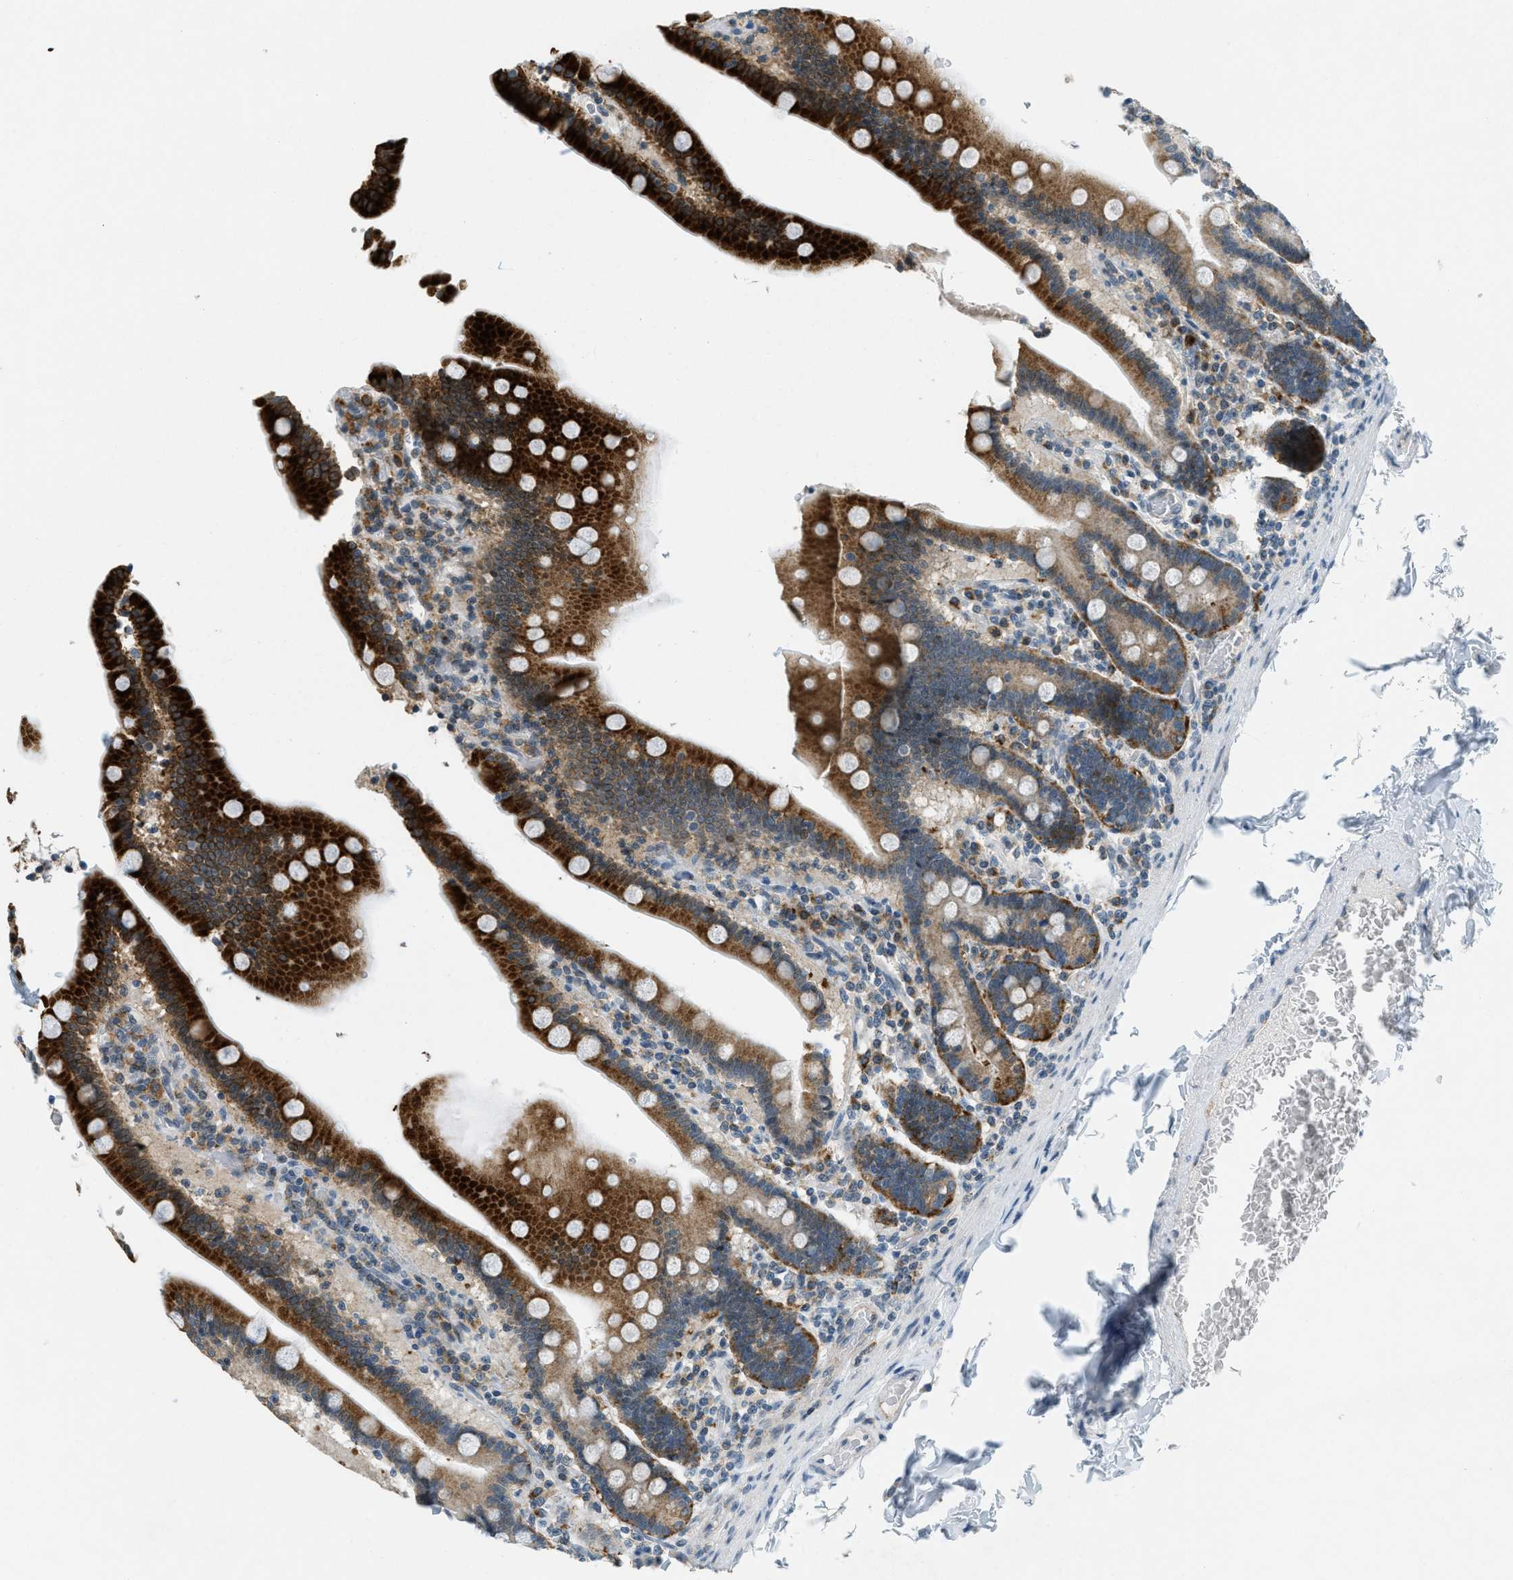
{"staining": {"intensity": "strong", "quantity": "25%-75%", "location": "cytoplasmic/membranous"}, "tissue": "duodenum", "cell_type": "Glandular cells", "image_type": "normal", "snomed": [{"axis": "morphology", "description": "Normal tissue, NOS"}, {"axis": "topography", "description": "Duodenum"}], "caption": "Protein staining reveals strong cytoplasmic/membranous positivity in approximately 25%-75% of glandular cells in benign duodenum.", "gene": "FYN", "patient": {"sex": "female", "age": 53}}